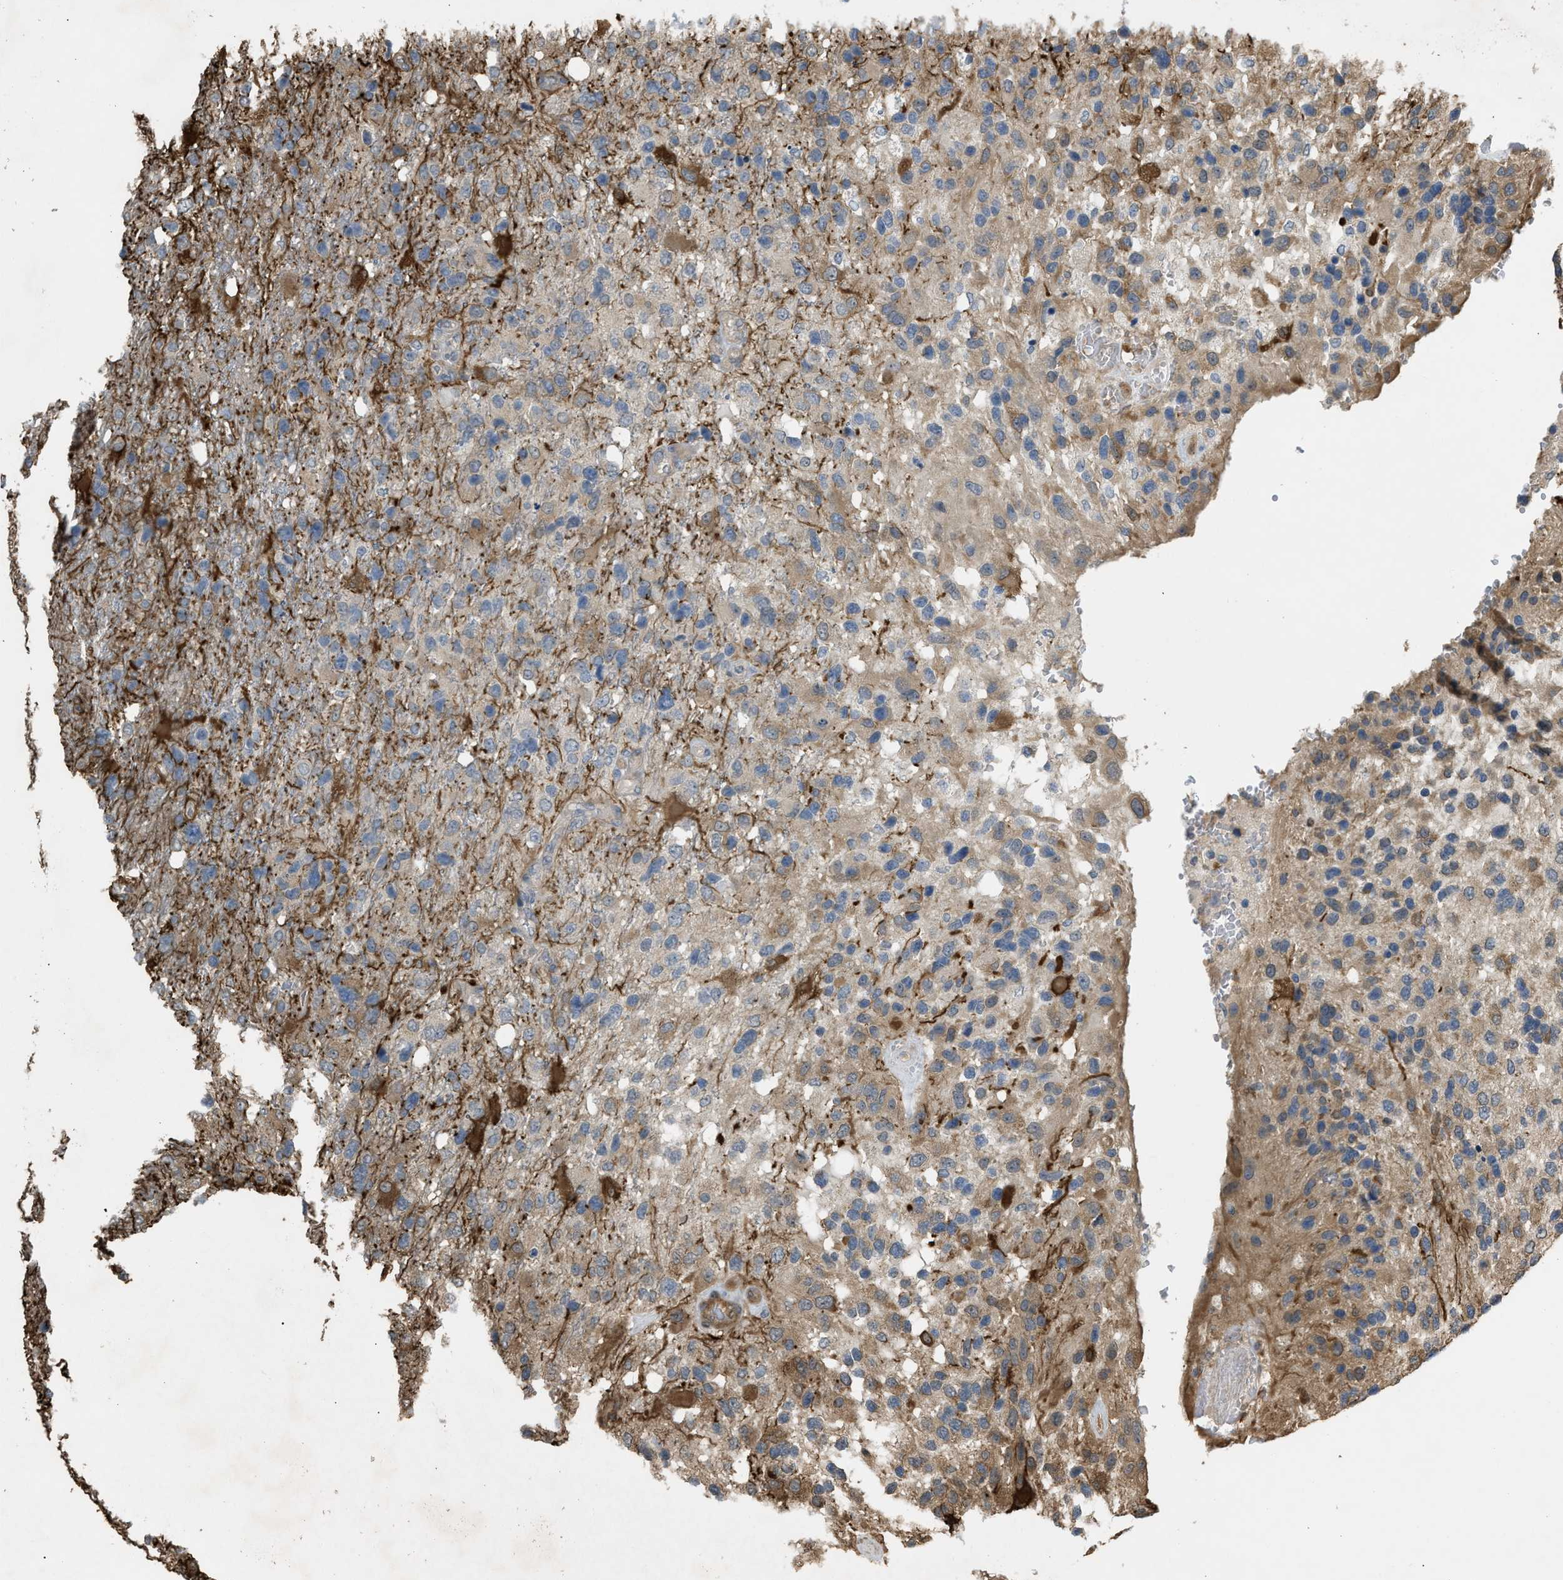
{"staining": {"intensity": "moderate", "quantity": "<25%", "location": "cytoplasmic/membranous"}, "tissue": "glioma", "cell_type": "Tumor cells", "image_type": "cancer", "snomed": [{"axis": "morphology", "description": "Glioma, malignant, High grade"}, {"axis": "topography", "description": "Brain"}], "caption": "Immunohistochemical staining of human malignant high-grade glioma exhibits low levels of moderate cytoplasmic/membranous staining in about <25% of tumor cells.", "gene": "BAG3", "patient": {"sex": "female", "age": 58}}